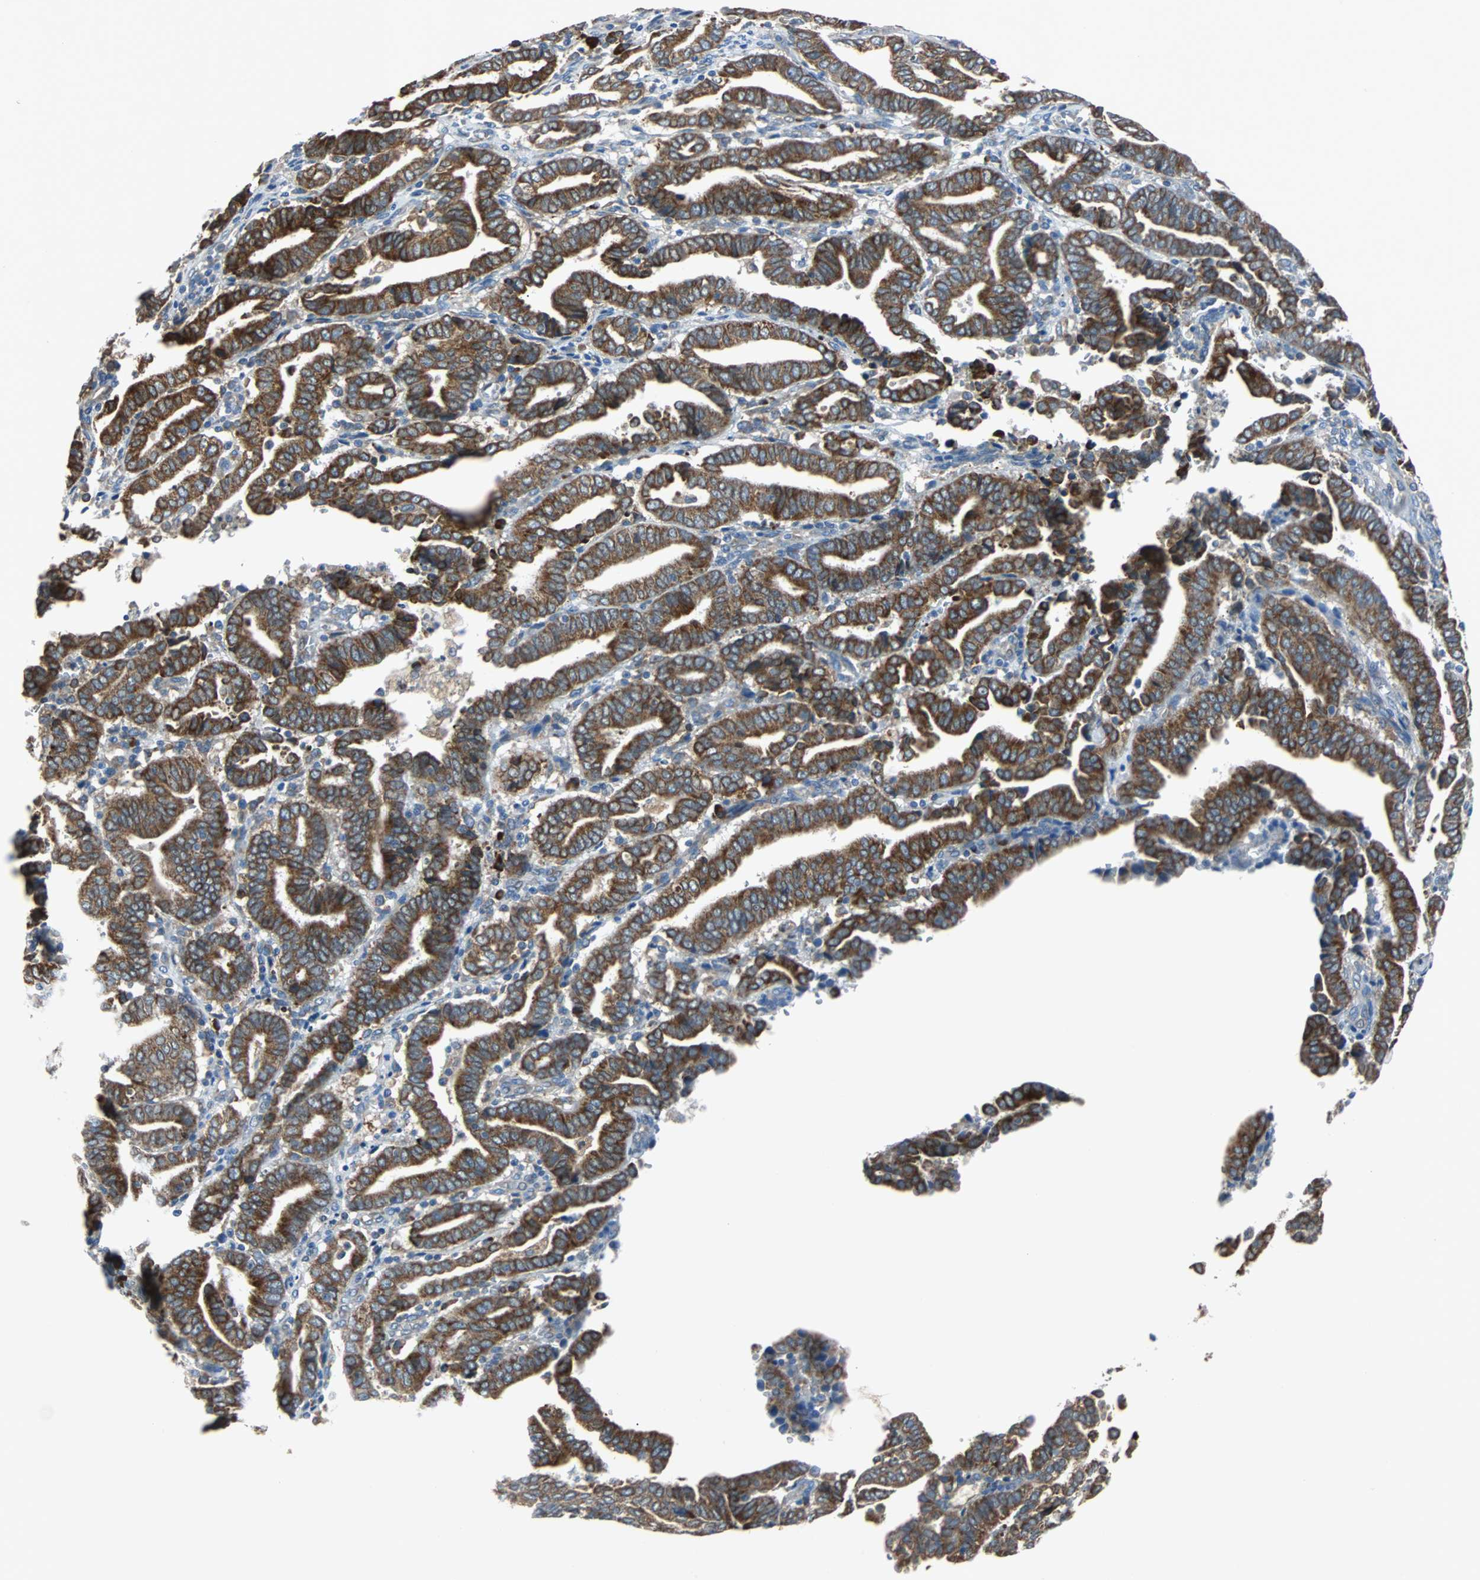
{"staining": {"intensity": "strong", "quantity": "25%-75%", "location": "cytoplasmic/membranous"}, "tissue": "endometrial cancer", "cell_type": "Tumor cells", "image_type": "cancer", "snomed": [{"axis": "morphology", "description": "Adenocarcinoma, NOS"}, {"axis": "topography", "description": "Uterus"}], "caption": "A histopathology image showing strong cytoplasmic/membranous positivity in approximately 25%-75% of tumor cells in endometrial adenocarcinoma, as visualized by brown immunohistochemical staining.", "gene": "PDIA4", "patient": {"sex": "female", "age": 83}}